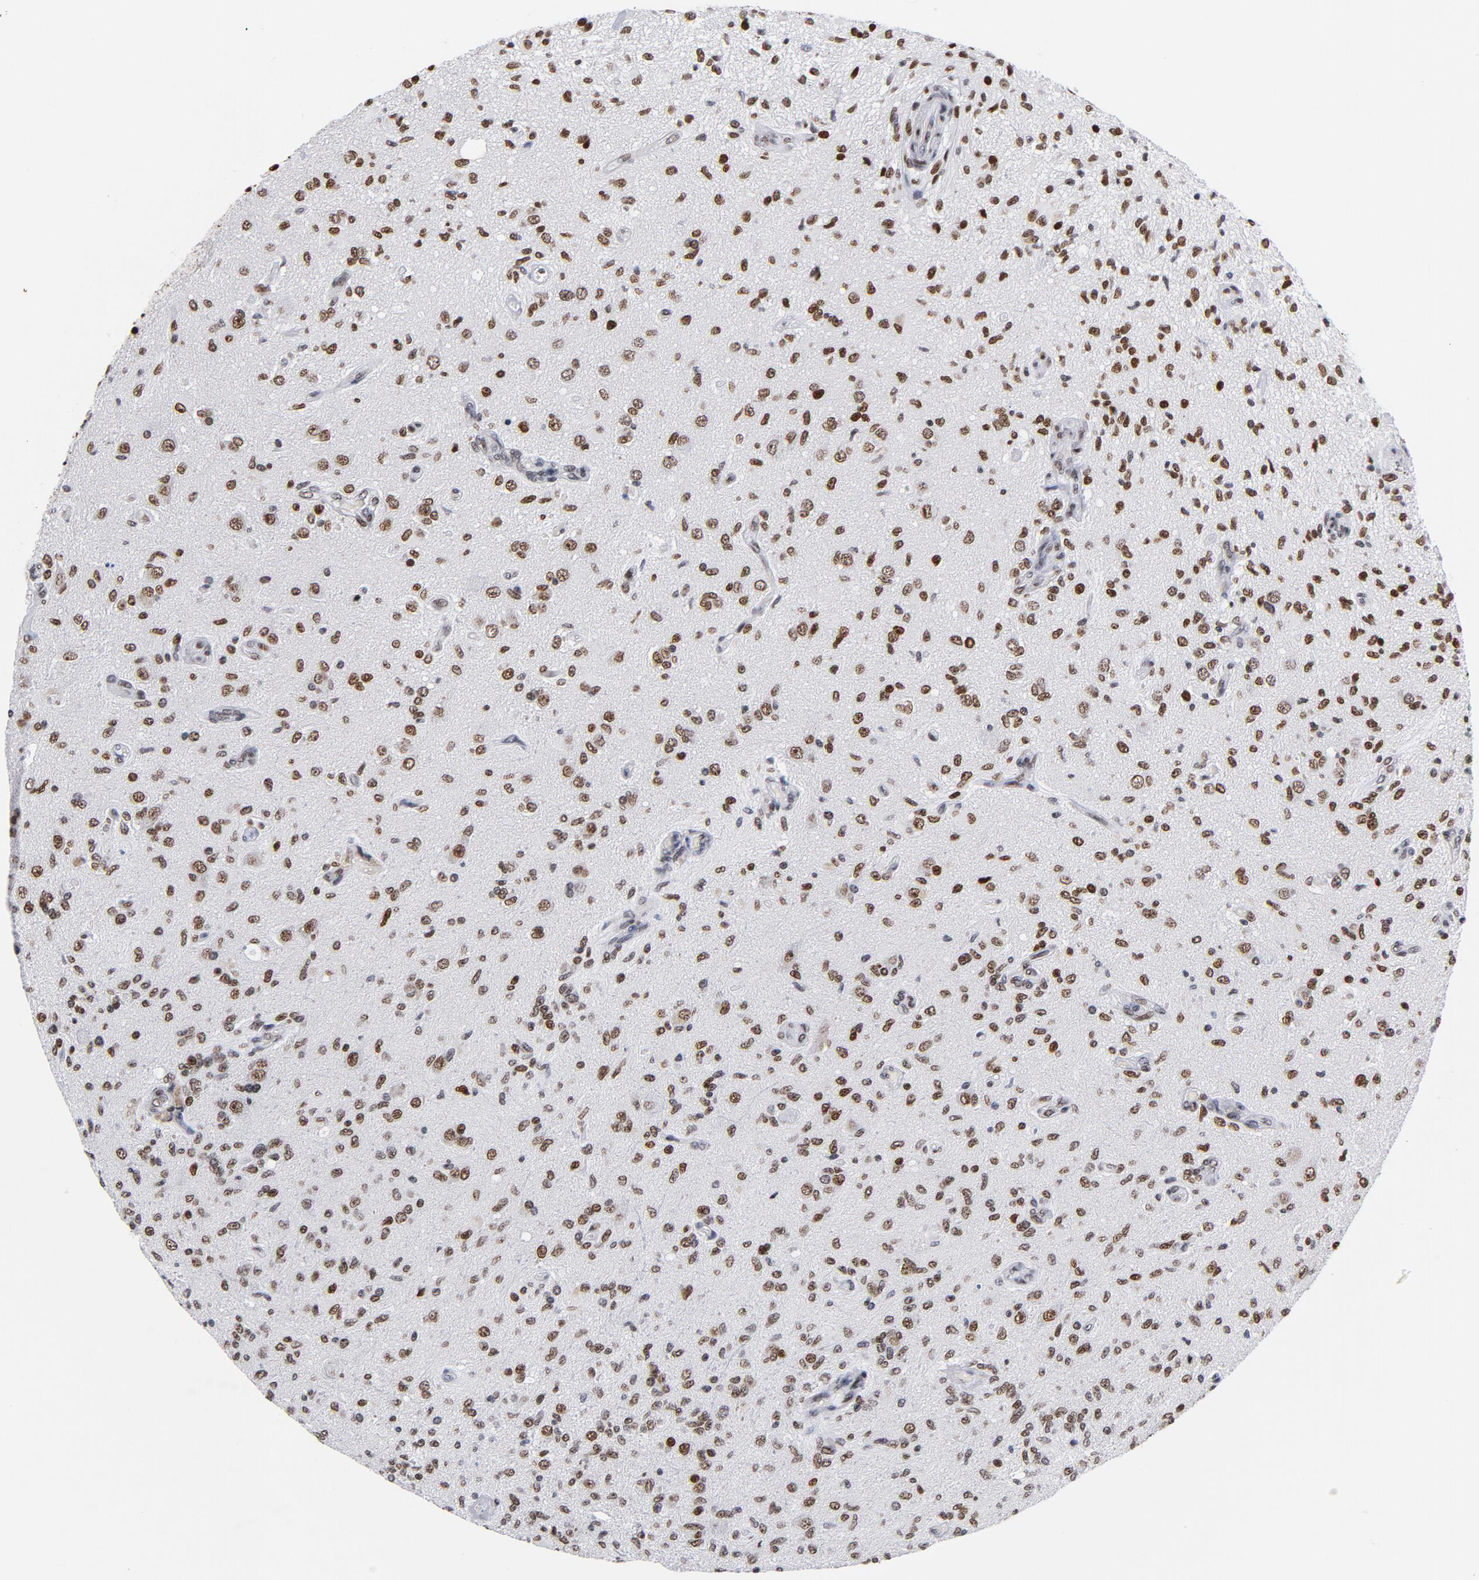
{"staining": {"intensity": "moderate", "quantity": ">75%", "location": "nuclear"}, "tissue": "glioma", "cell_type": "Tumor cells", "image_type": "cancer", "snomed": [{"axis": "morphology", "description": "Normal tissue, NOS"}, {"axis": "morphology", "description": "Glioma, malignant, High grade"}, {"axis": "topography", "description": "Cerebral cortex"}], "caption": "Immunohistochemical staining of glioma reveals moderate nuclear protein staining in about >75% of tumor cells. The staining was performed using DAB (3,3'-diaminobenzidine) to visualize the protein expression in brown, while the nuclei were stained in blue with hematoxylin (Magnification: 20x).", "gene": "TOP2B", "patient": {"sex": "male", "age": 77}}